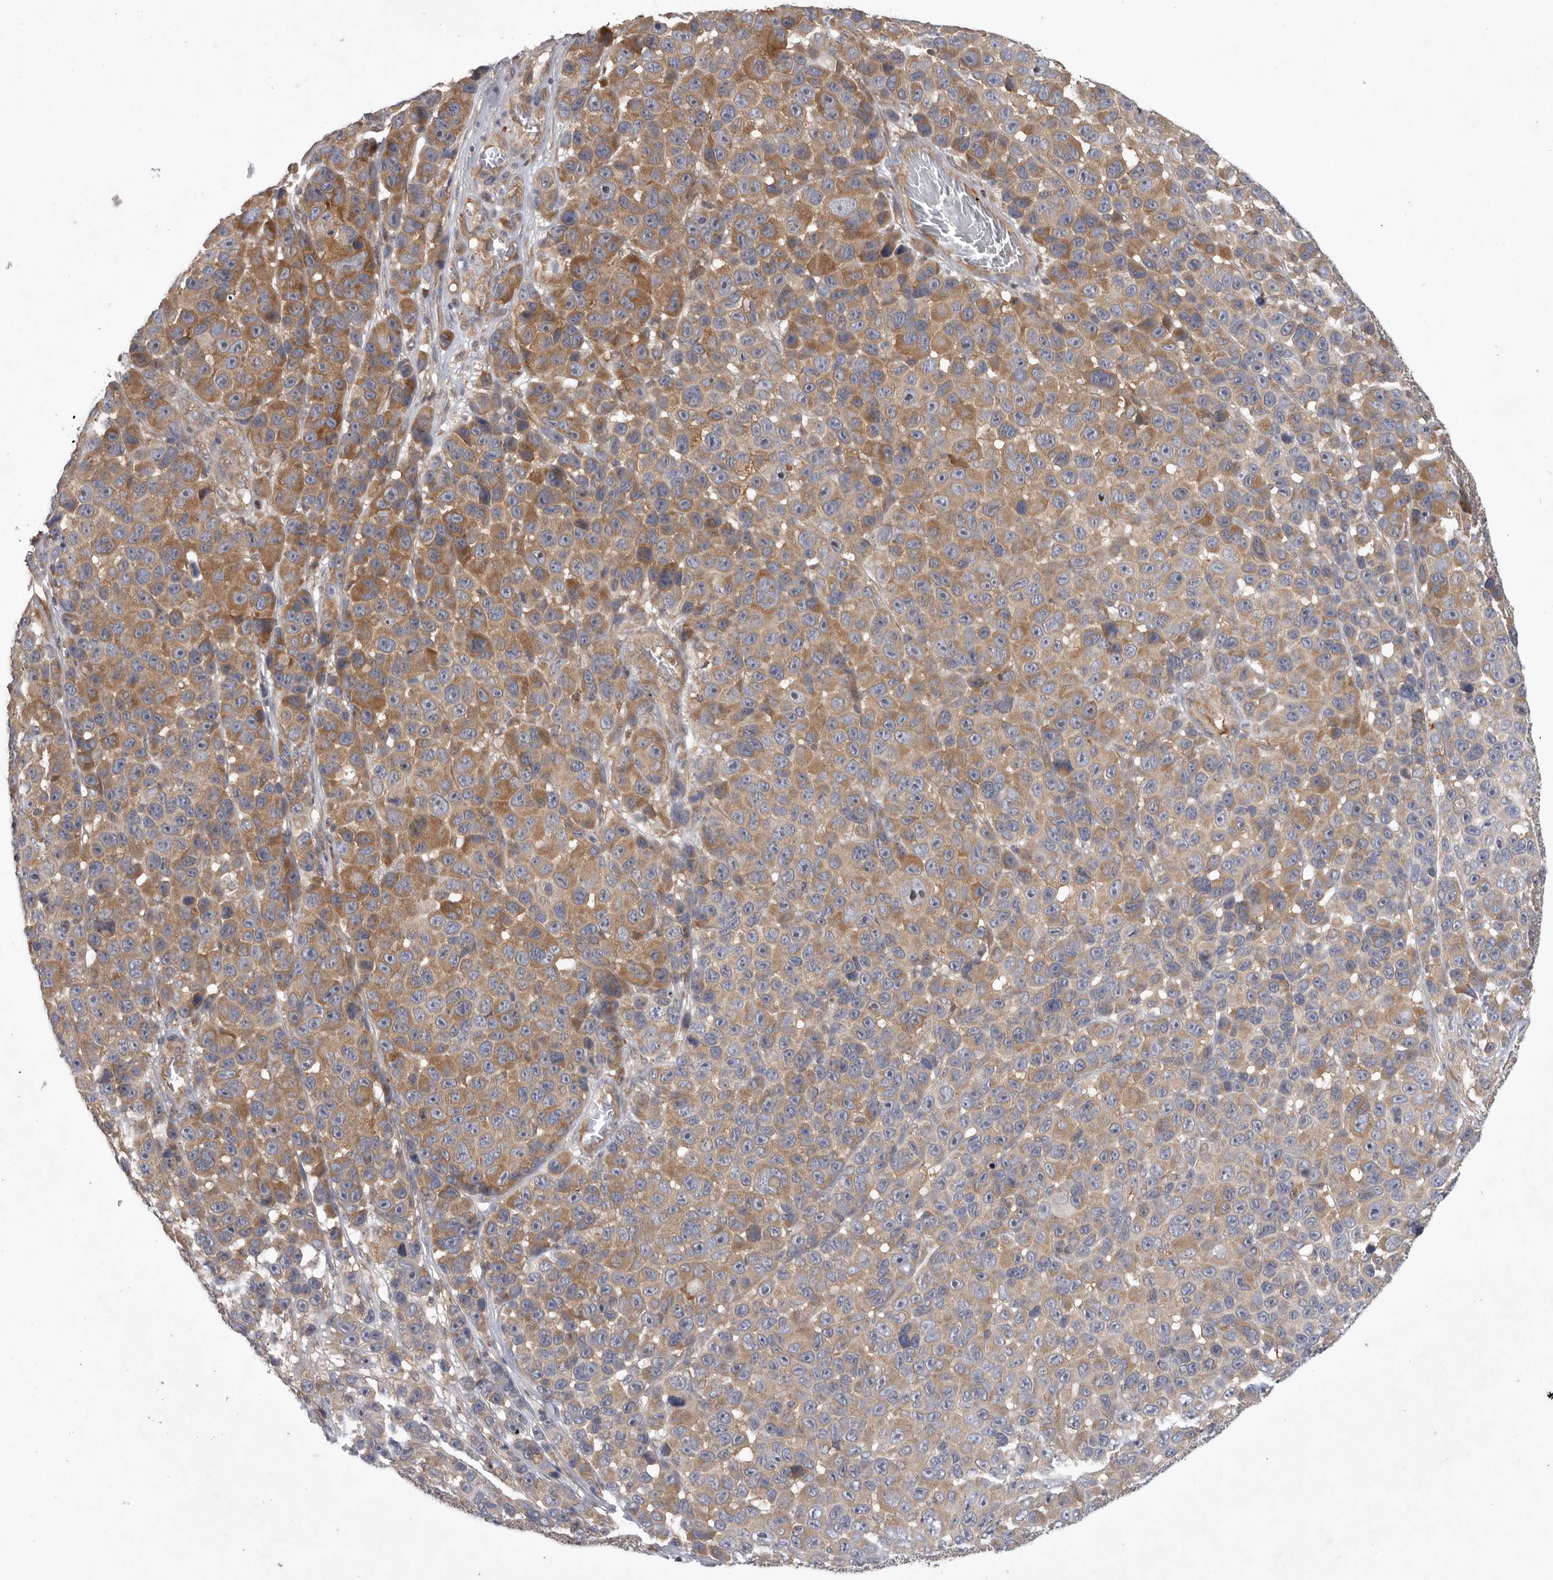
{"staining": {"intensity": "moderate", "quantity": "25%-75%", "location": "cytoplasmic/membranous"}, "tissue": "melanoma", "cell_type": "Tumor cells", "image_type": "cancer", "snomed": [{"axis": "morphology", "description": "Malignant melanoma, NOS"}, {"axis": "topography", "description": "Skin"}], "caption": "Brown immunohistochemical staining in human malignant melanoma demonstrates moderate cytoplasmic/membranous expression in about 25%-75% of tumor cells. (DAB IHC with brightfield microscopy, high magnification).", "gene": "C1orf109", "patient": {"sex": "male", "age": 53}}